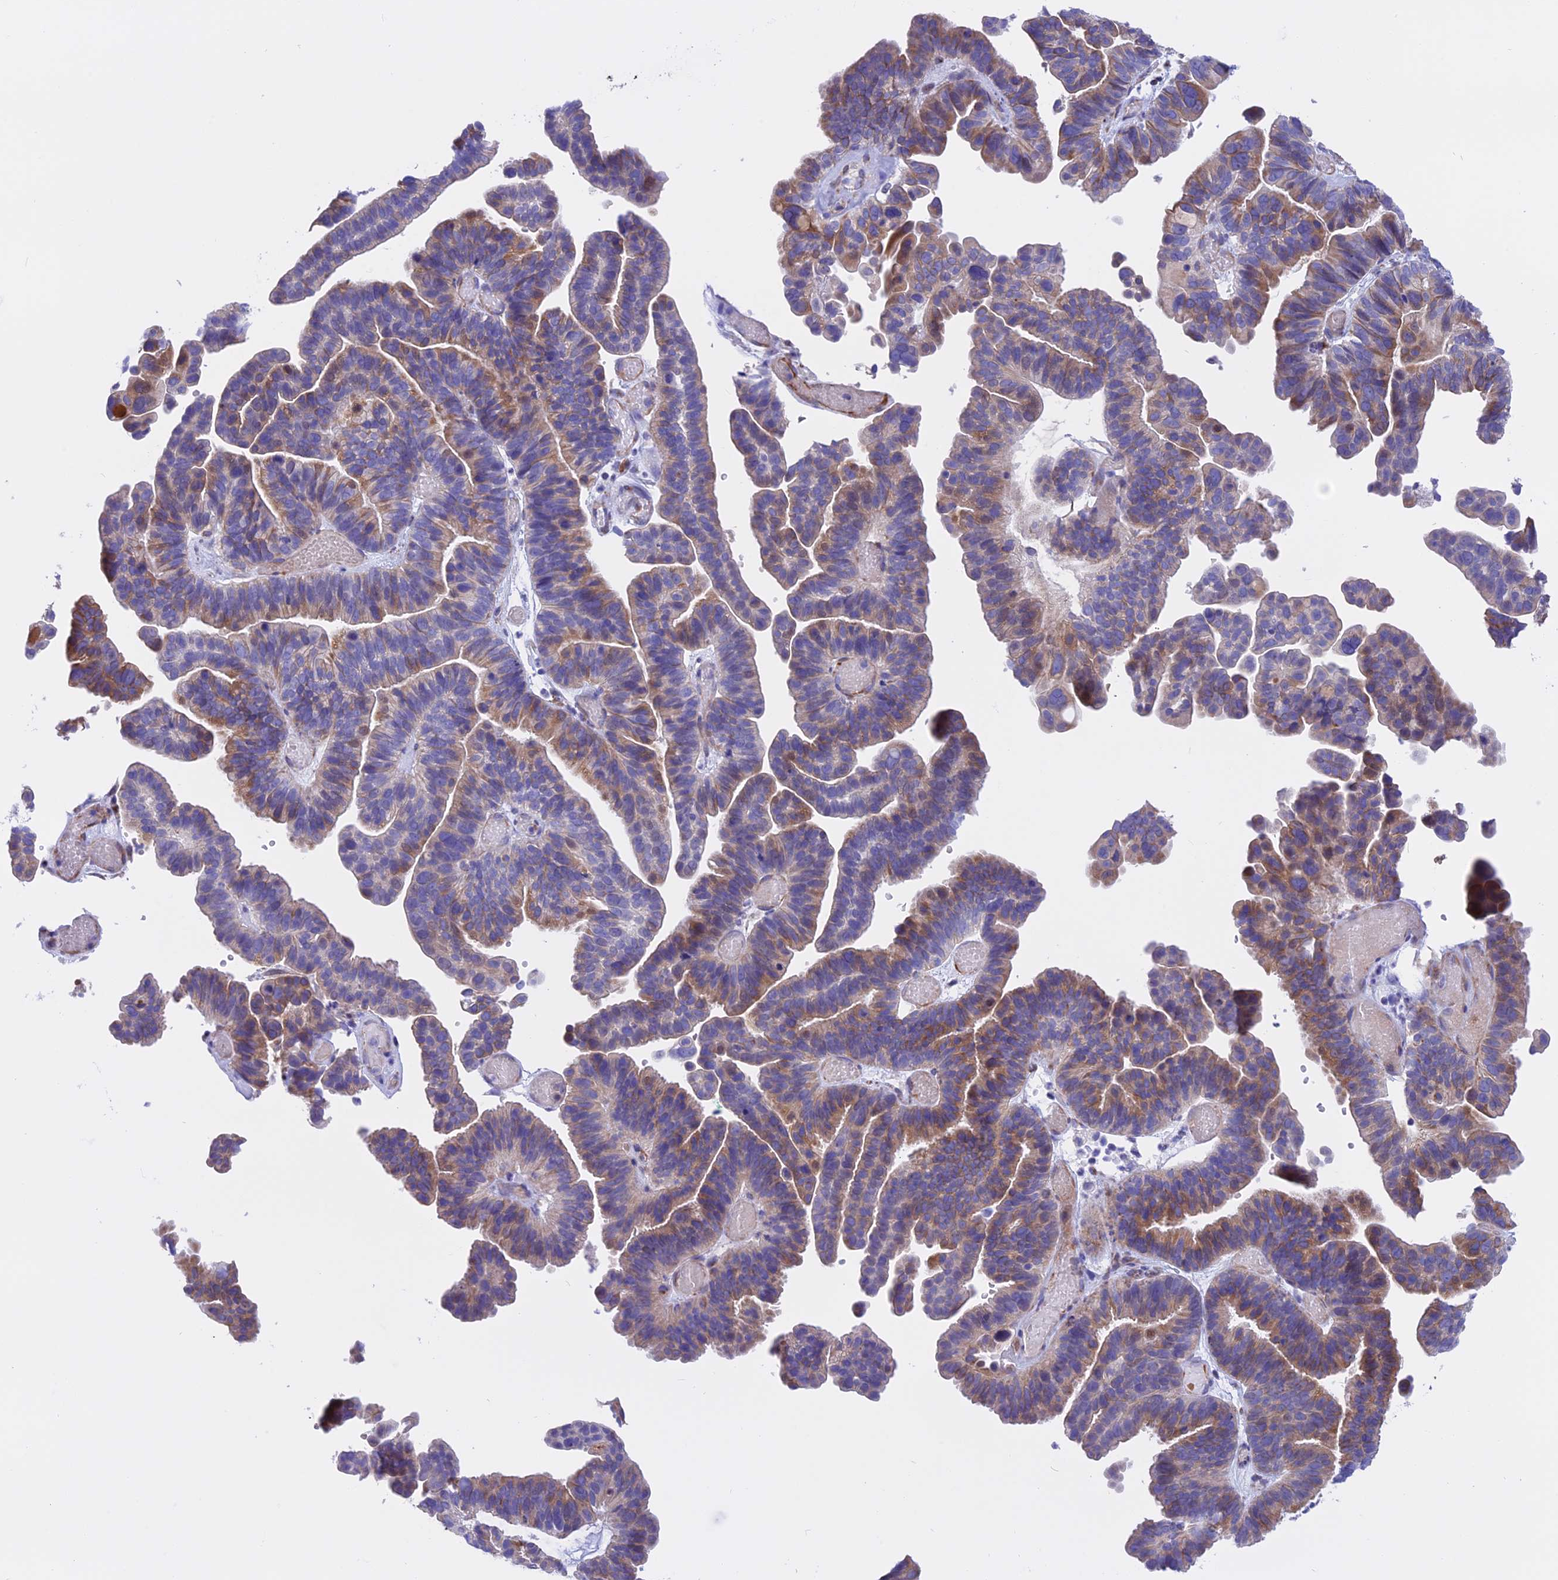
{"staining": {"intensity": "weak", "quantity": "25%-75%", "location": "cytoplasmic/membranous"}, "tissue": "ovarian cancer", "cell_type": "Tumor cells", "image_type": "cancer", "snomed": [{"axis": "morphology", "description": "Cystadenocarcinoma, serous, NOS"}, {"axis": "topography", "description": "Ovary"}], "caption": "Immunohistochemical staining of human ovarian serous cystadenocarcinoma demonstrates weak cytoplasmic/membranous protein staining in approximately 25%-75% of tumor cells.", "gene": "TMEM138", "patient": {"sex": "female", "age": 56}}